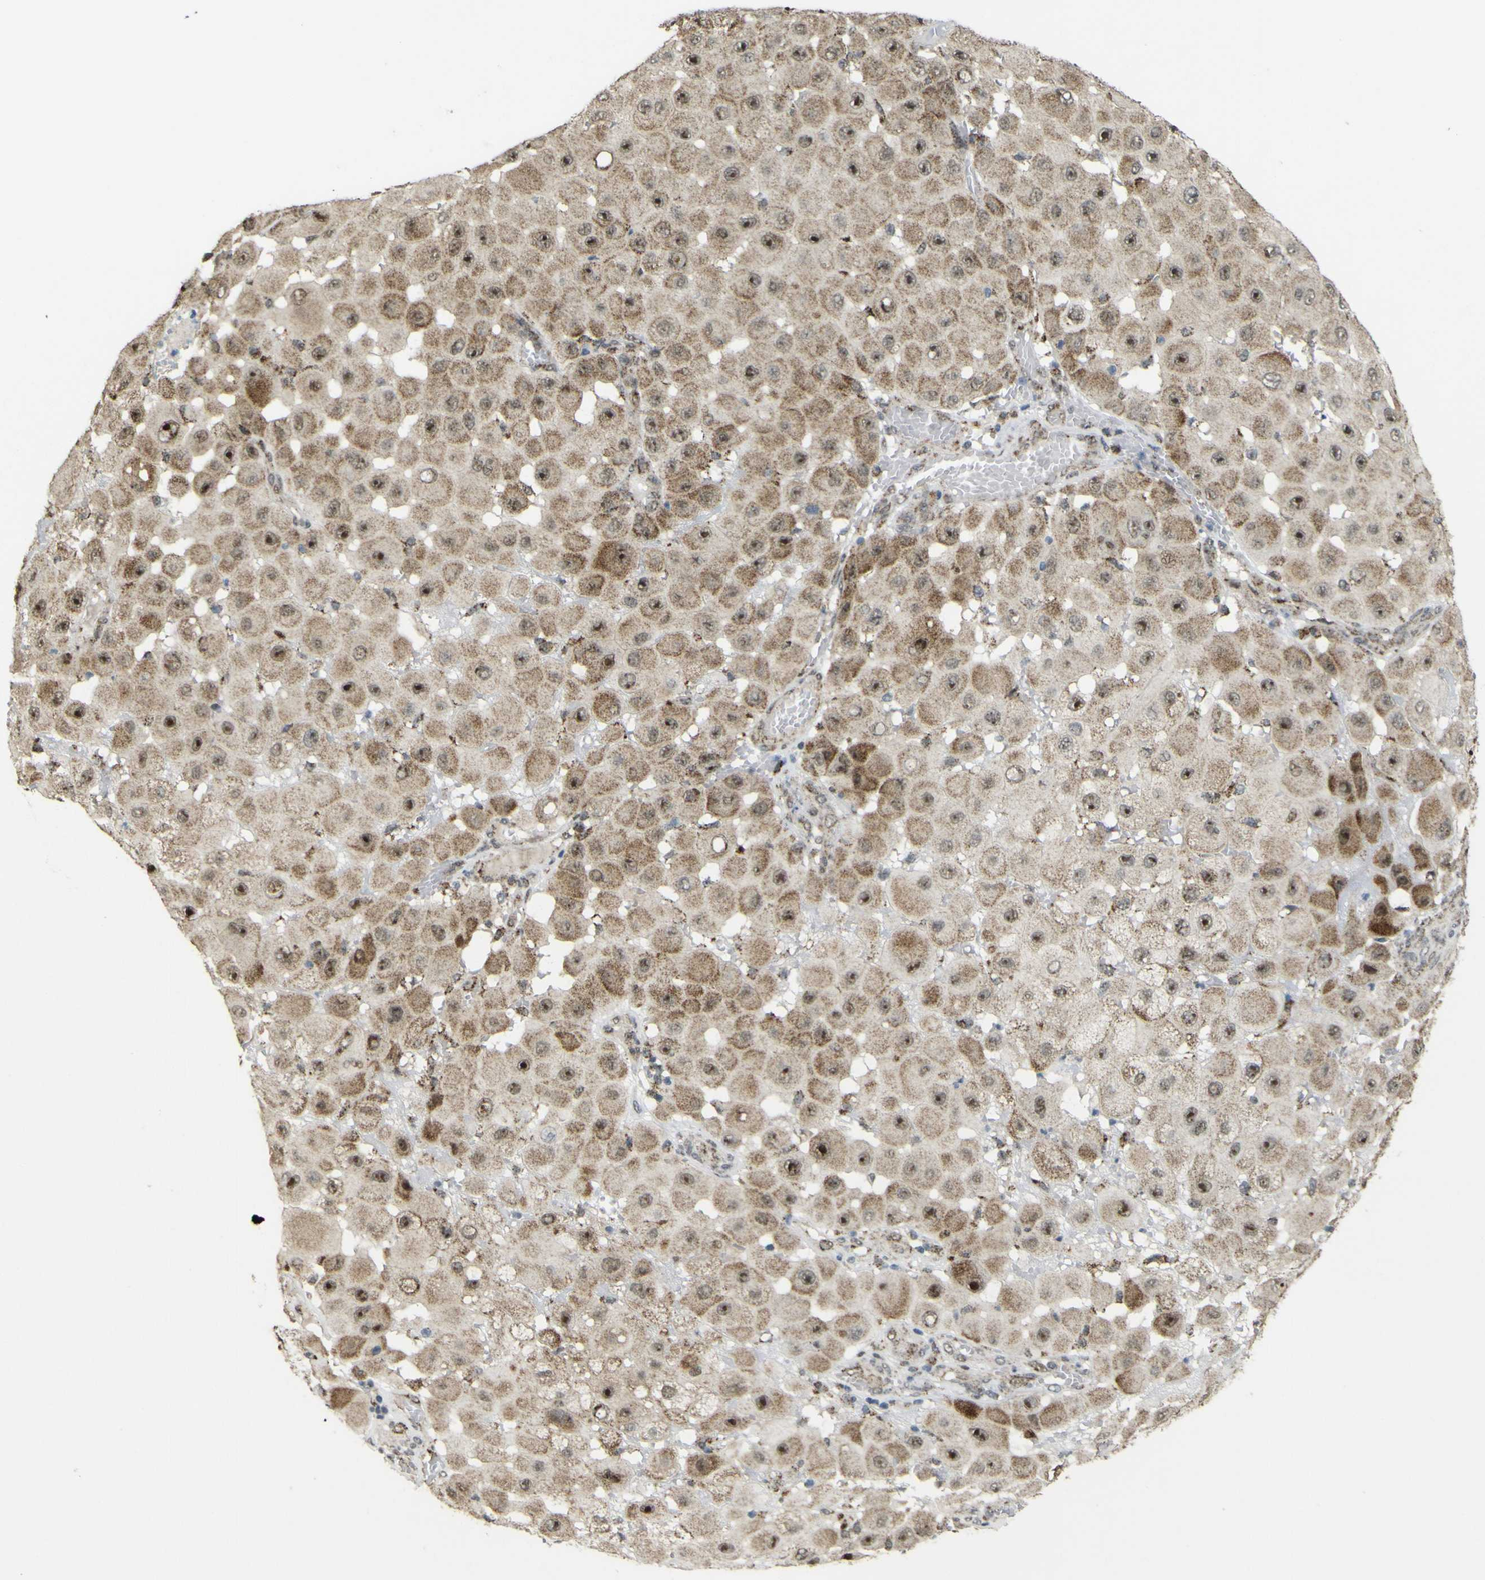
{"staining": {"intensity": "moderate", "quantity": ">75%", "location": "cytoplasmic/membranous,nuclear"}, "tissue": "melanoma", "cell_type": "Tumor cells", "image_type": "cancer", "snomed": [{"axis": "morphology", "description": "Malignant melanoma, NOS"}, {"axis": "topography", "description": "Skin"}], "caption": "IHC photomicrograph of neoplastic tissue: malignant melanoma stained using immunohistochemistry (IHC) exhibits medium levels of moderate protein expression localized specifically in the cytoplasmic/membranous and nuclear of tumor cells, appearing as a cytoplasmic/membranous and nuclear brown color.", "gene": "ACBD5", "patient": {"sex": "female", "age": 81}}